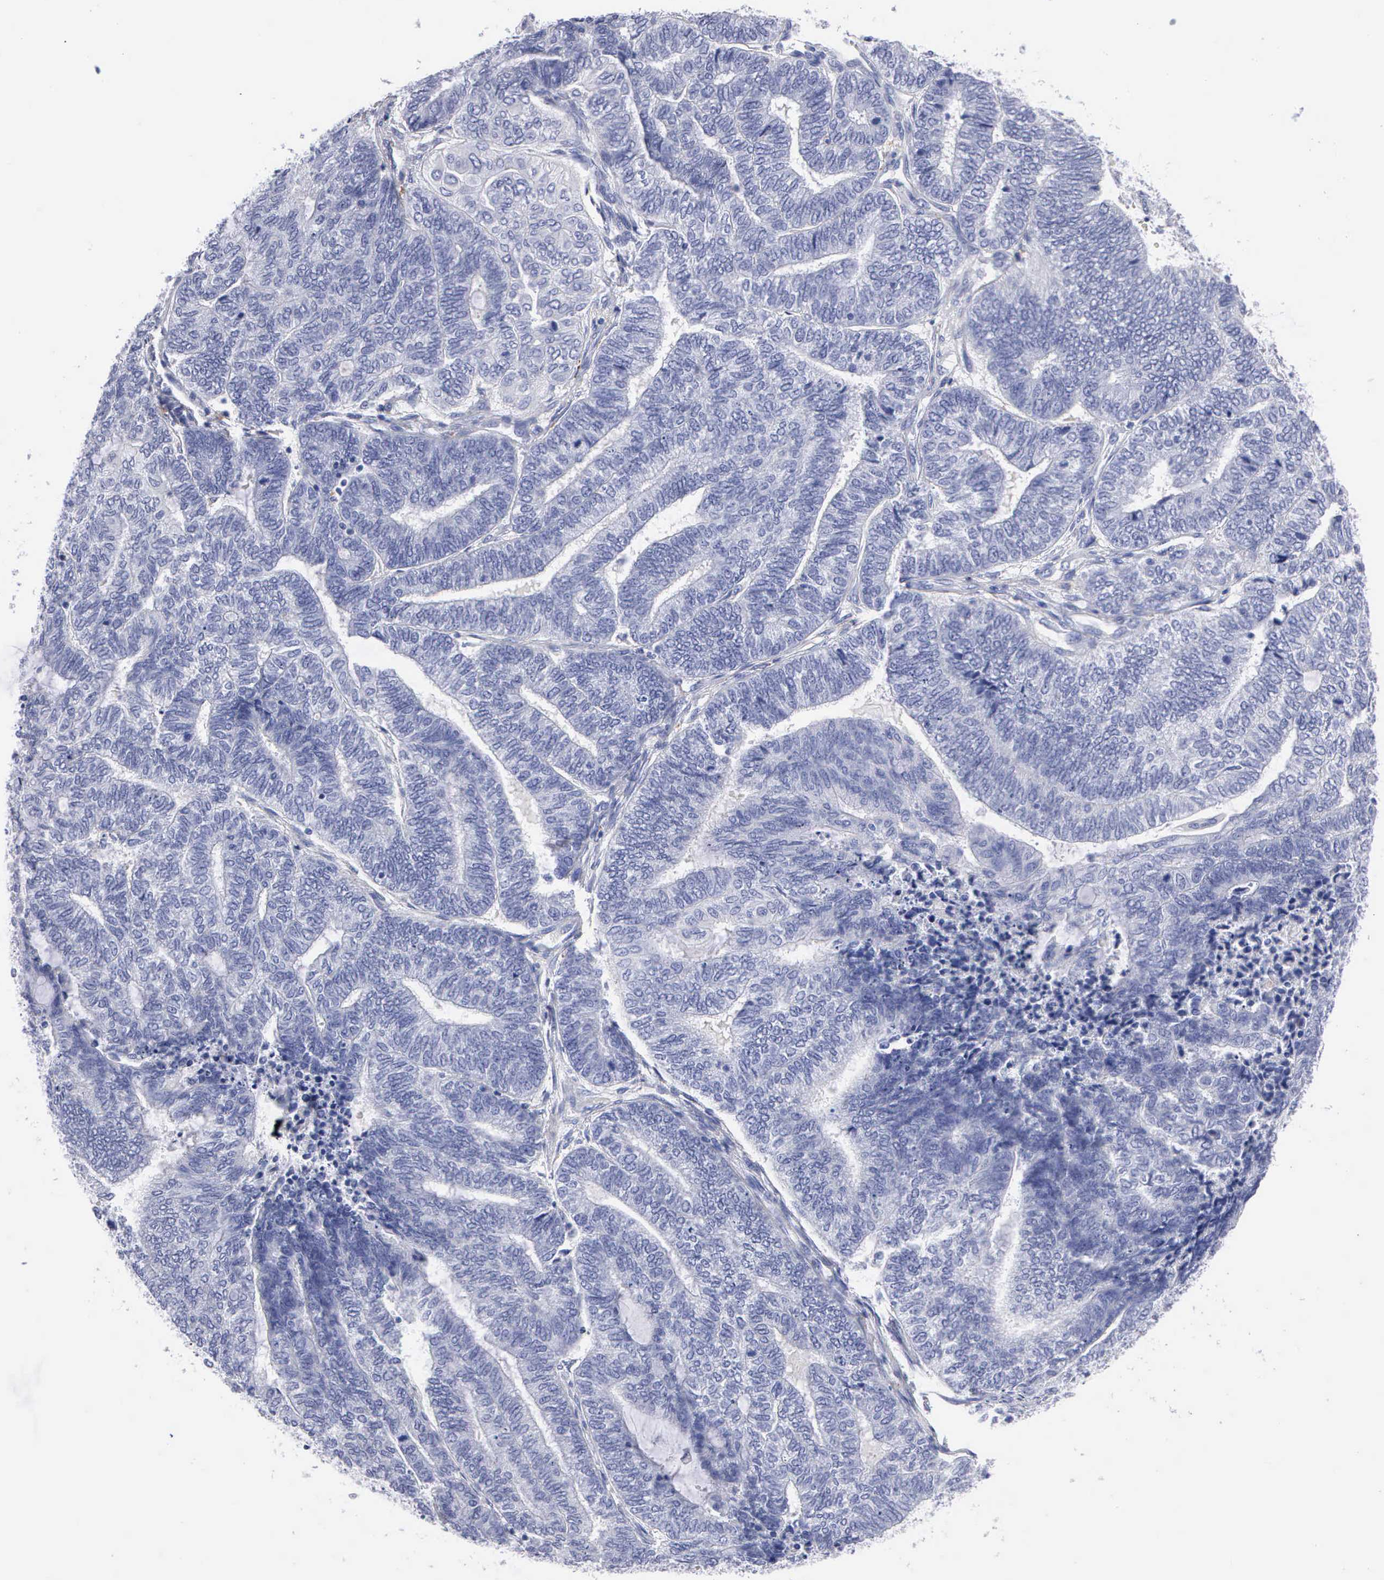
{"staining": {"intensity": "negative", "quantity": "none", "location": "none"}, "tissue": "endometrial cancer", "cell_type": "Tumor cells", "image_type": "cancer", "snomed": [{"axis": "morphology", "description": "Adenocarcinoma, NOS"}, {"axis": "topography", "description": "Uterus"}, {"axis": "topography", "description": "Endometrium"}], "caption": "High magnification brightfield microscopy of endometrial cancer stained with DAB (3,3'-diaminobenzidine) (brown) and counterstained with hematoxylin (blue): tumor cells show no significant staining.", "gene": "CTSL", "patient": {"sex": "female", "age": 70}}